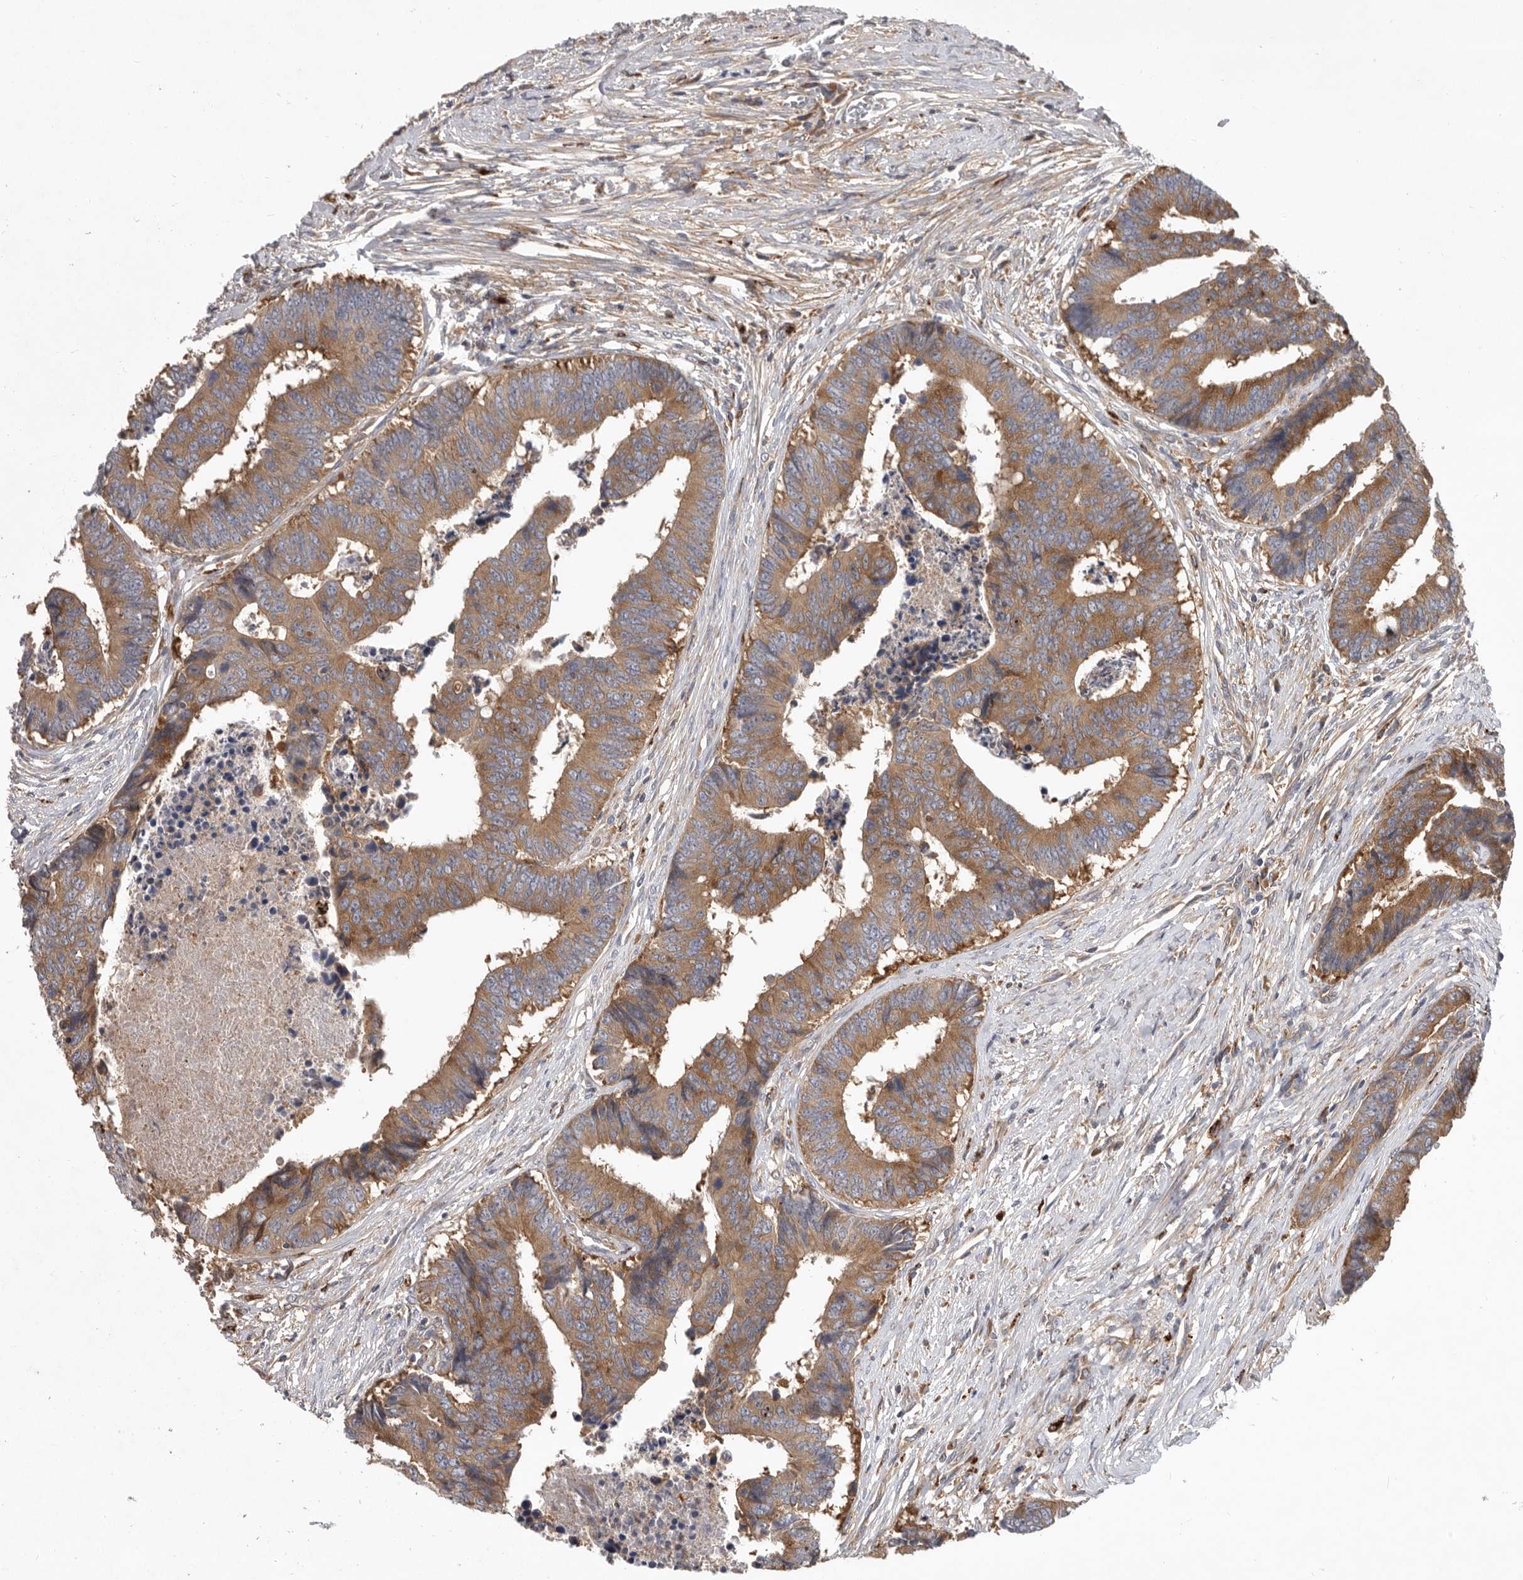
{"staining": {"intensity": "moderate", "quantity": ">75%", "location": "cytoplasmic/membranous"}, "tissue": "colorectal cancer", "cell_type": "Tumor cells", "image_type": "cancer", "snomed": [{"axis": "morphology", "description": "Adenocarcinoma, NOS"}, {"axis": "topography", "description": "Rectum"}], "caption": "Protein expression analysis of colorectal cancer (adenocarcinoma) exhibits moderate cytoplasmic/membranous staining in approximately >75% of tumor cells.", "gene": "C1orf109", "patient": {"sex": "male", "age": 84}}